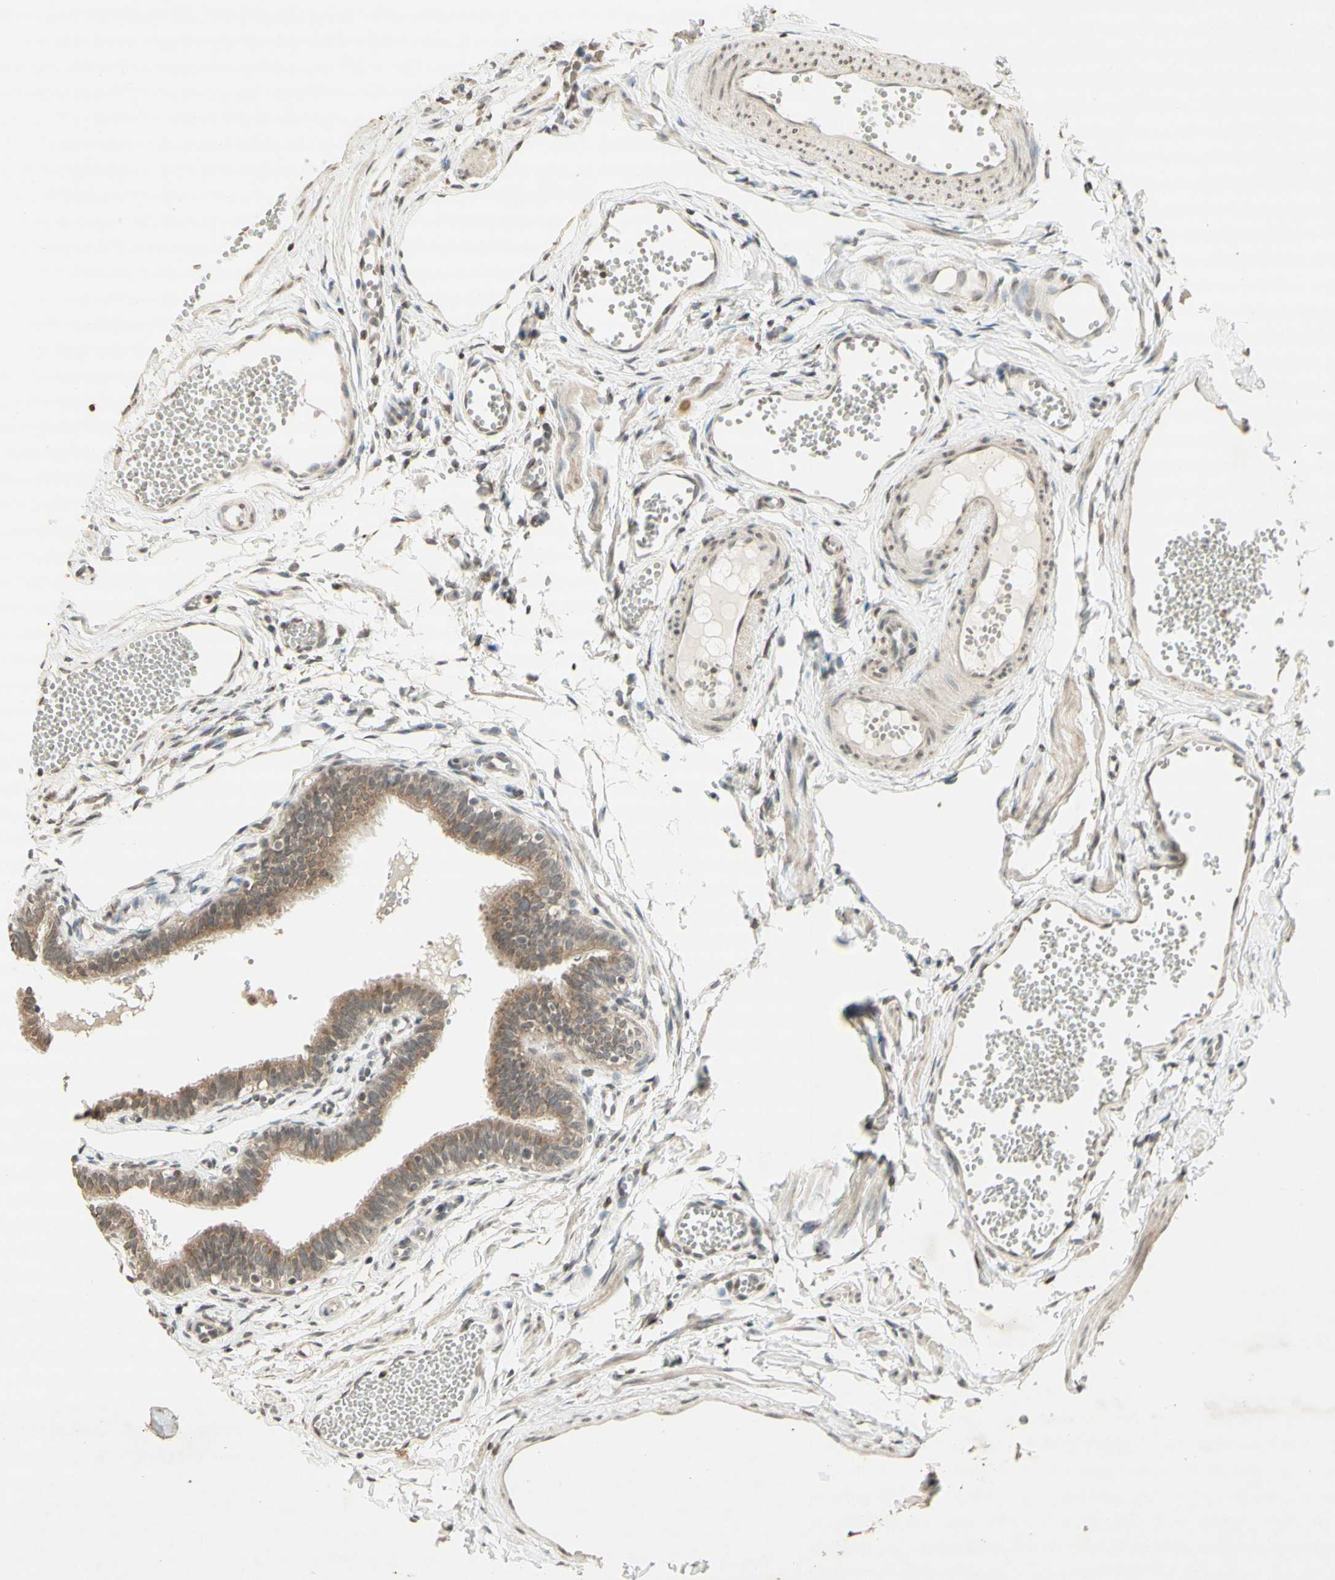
{"staining": {"intensity": "weak", "quantity": ">75%", "location": "cytoplasmic/membranous"}, "tissue": "fallopian tube", "cell_type": "Glandular cells", "image_type": "normal", "snomed": [{"axis": "morphology", "description": "Normal tissue, NOS"}, {"axis": "topography", "description": "Fallopian tube"}, {"axis": "topography", "description": "Placenta"}], "caption": "Immunohistochemistry image of normal fallopian tube: fallopian tube stained using IHC shows low levels of weak protein expression localized specifically in the cytoplasmic/membranous of glandular cells, appearing as a cytoplasmic/membranous brown color.", "gene": "CCNI", "patient": {"sex": "female", "age": 34}}